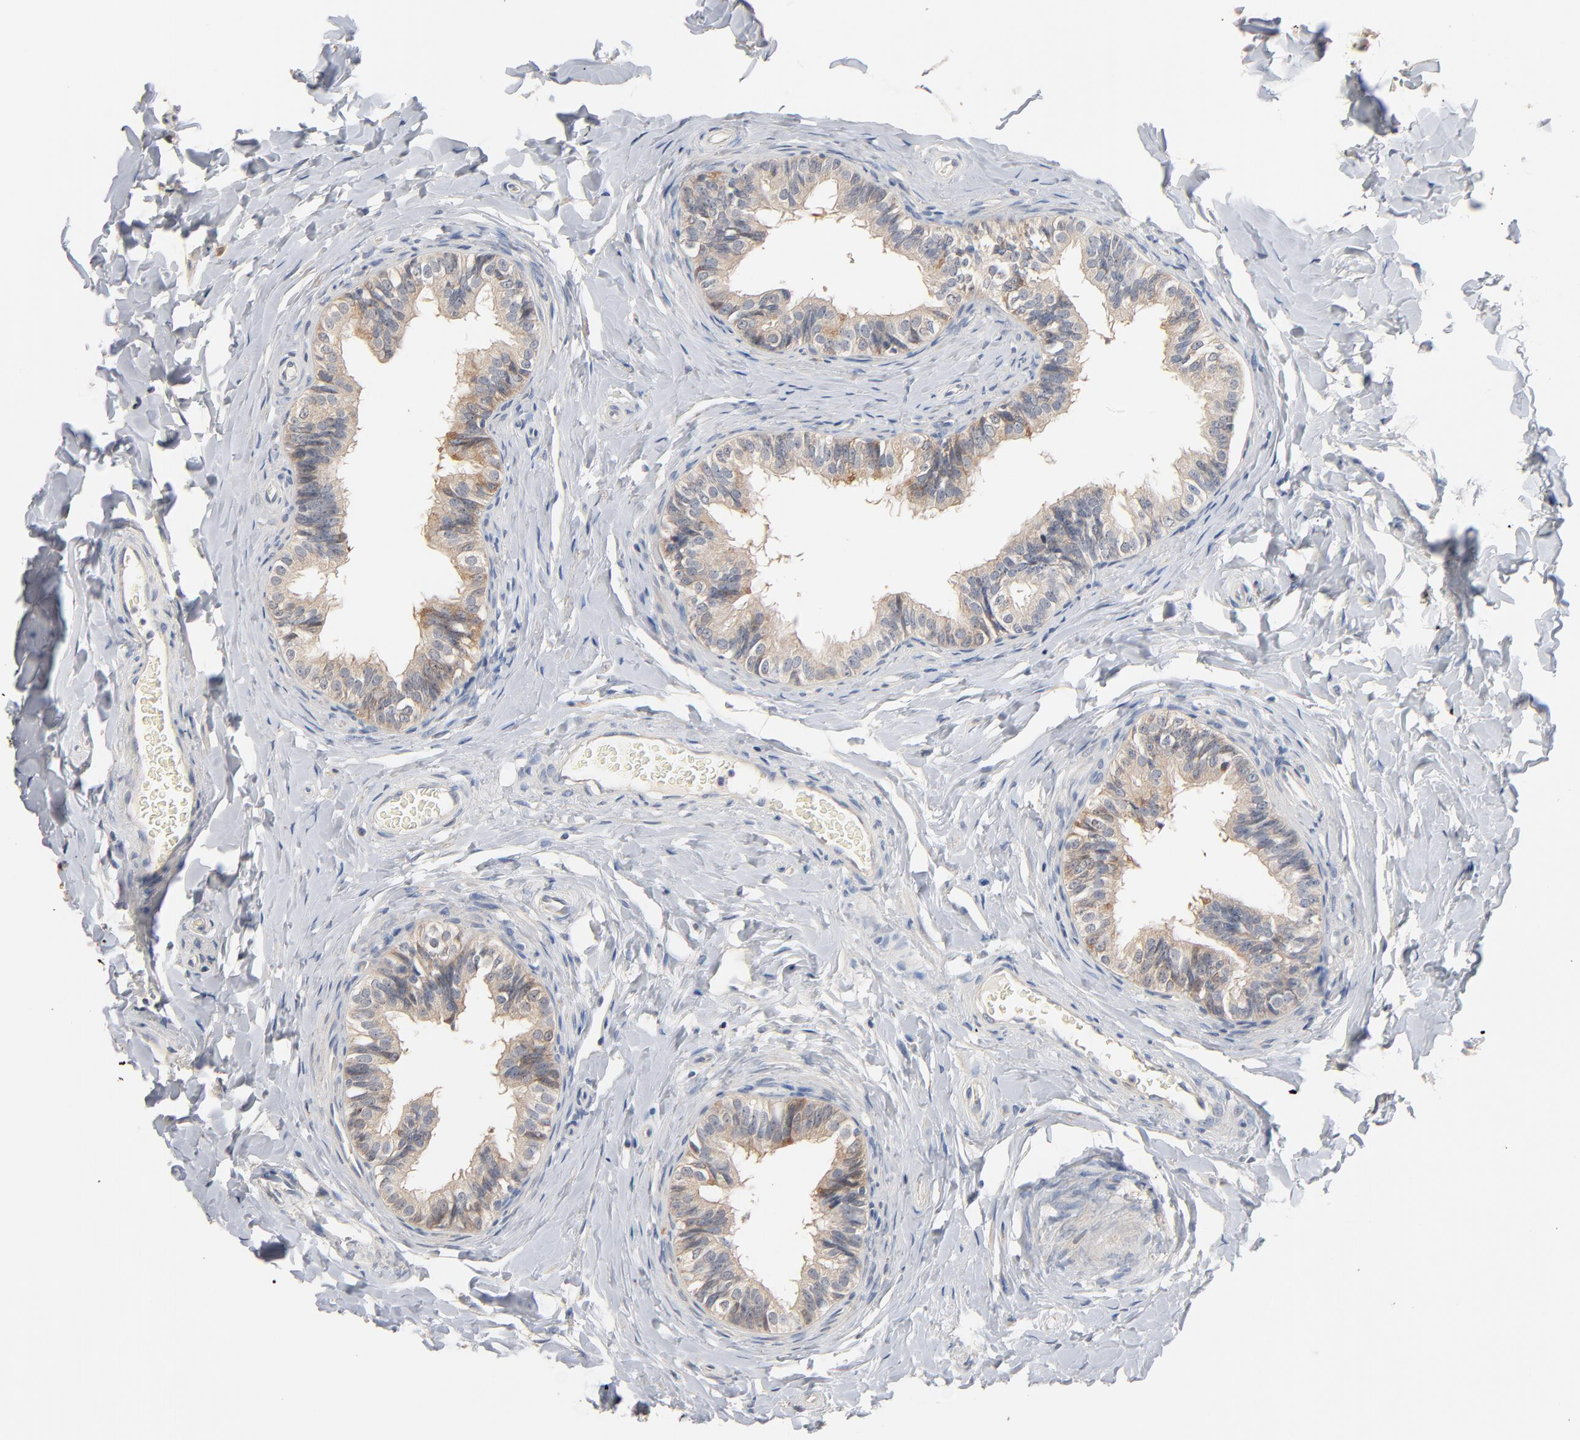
{"staining": {"intensity": "weak", "quantity": ">75%", "location": "cytoplasmic/membranous"}, "tissue": "epididymis", "cell_type": "Glandular cells", "image_type": "normal", "snomed": [{"axis": "morphology", "description": "Normal tissue, NOS"}, {"axis": "topography", "description": "Epididymis"}], "caption": "This image exhibits unremarkable epididymis stained with immunohistochemistry to label a protein in brown. The cytoplasmic/membranous of glandular cells show weak positivity for the protein. Nuclei are counter-stained blue.", "gene": "ZDHHC8", "patient": {"sex": "male", "age": 26}}